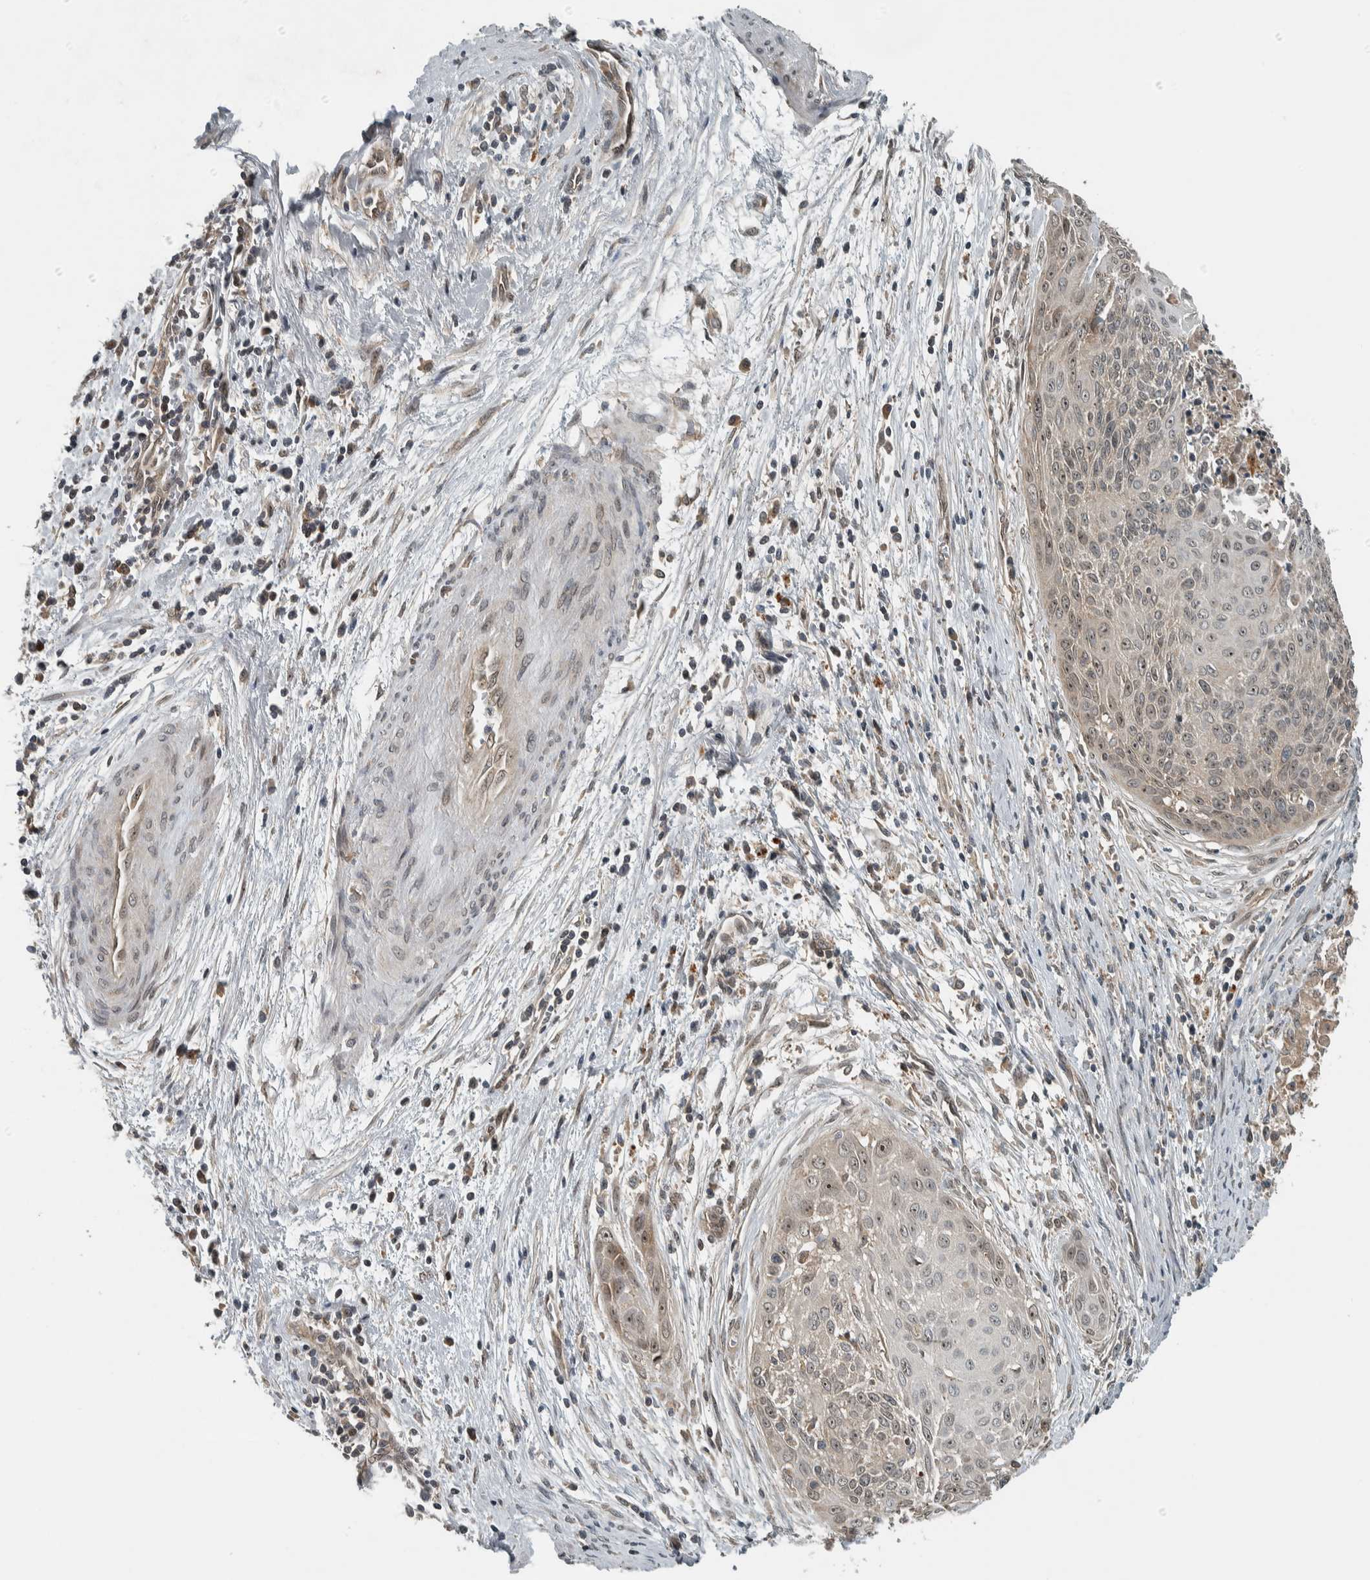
{"staining": {"intensity": "weak", "quantity": "25%-75%", "location": "nuclear"}, "tissue": "cervical cancer", "cell_type": "Tumor cells", "image_type": "cancer", "snomed": [{"axis": "morphology", "description": "Squamous cell carcinoma, NOS"}, {"axis": "topography", "description": "Cervix"}], "caption": "About 25%-75% of tumor cells in cervical cancer exhibit weak nuclear protein positivity as visualized by brown immunohistochemical staining.", "gene": "XPO5", "patient": {"sex": "female", "age": 55}}